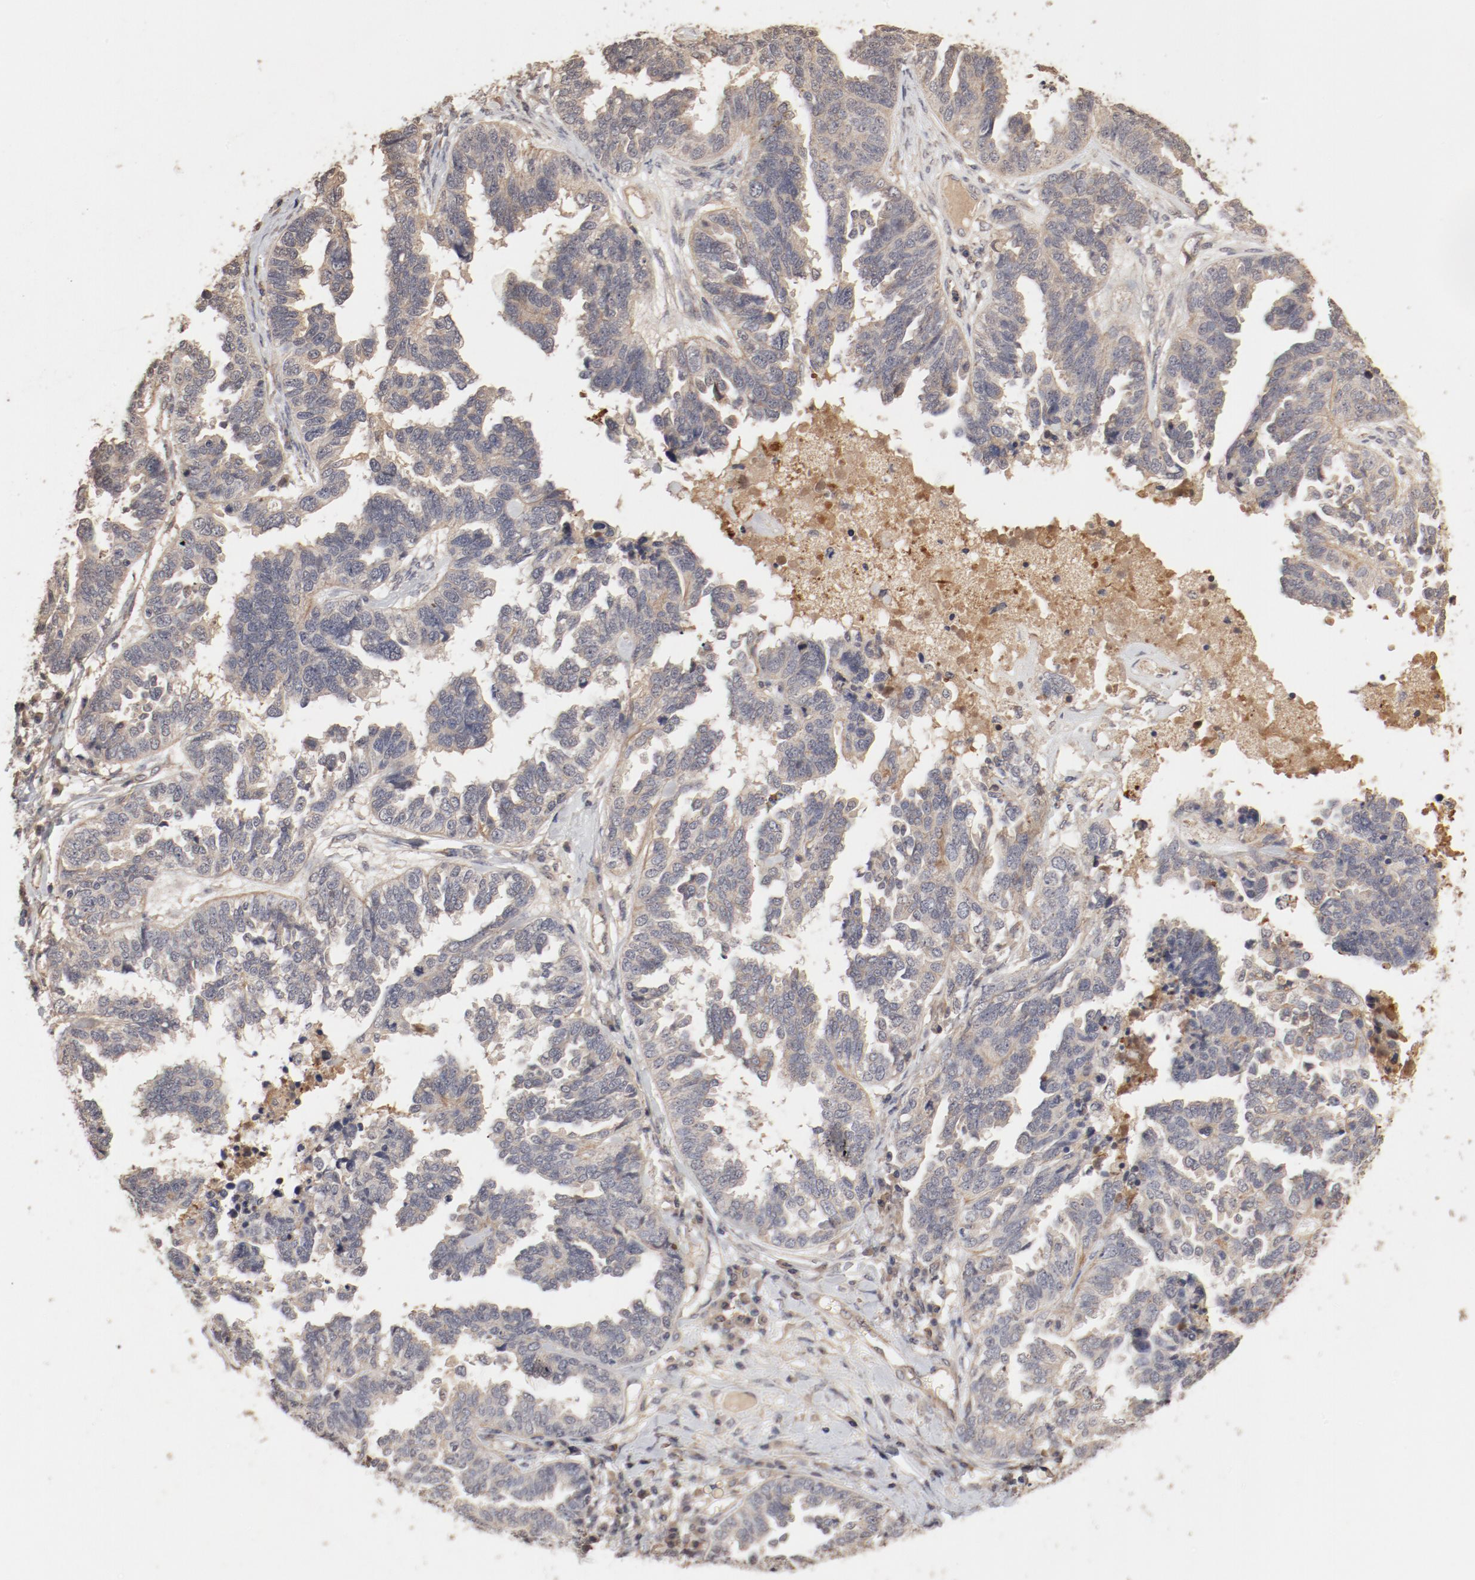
{"staining": {"intensity": "moderate", "quantity": ">75%", "location": "cytoplasmic/membranous"}, "tissue": "ovarian cancer", "cell_type": "Tumor cells", "image_type": "cancer", "snomed": [{"axis": "morphology", "description": "Cystadenocarcinoma, serous, NOS"}, {"axis": "topography", "description": "Ovary"}], "caption": "This photomicrograph demonstrates immunohistochemistry staining of serous cystadenocarcinoma (ovarian), with medium moderate cytoplasmic/membranous staining in approximately >75% of tumor cells.", "gene": "IL3RA", "patient": {"sex": "female", "age": 82}}